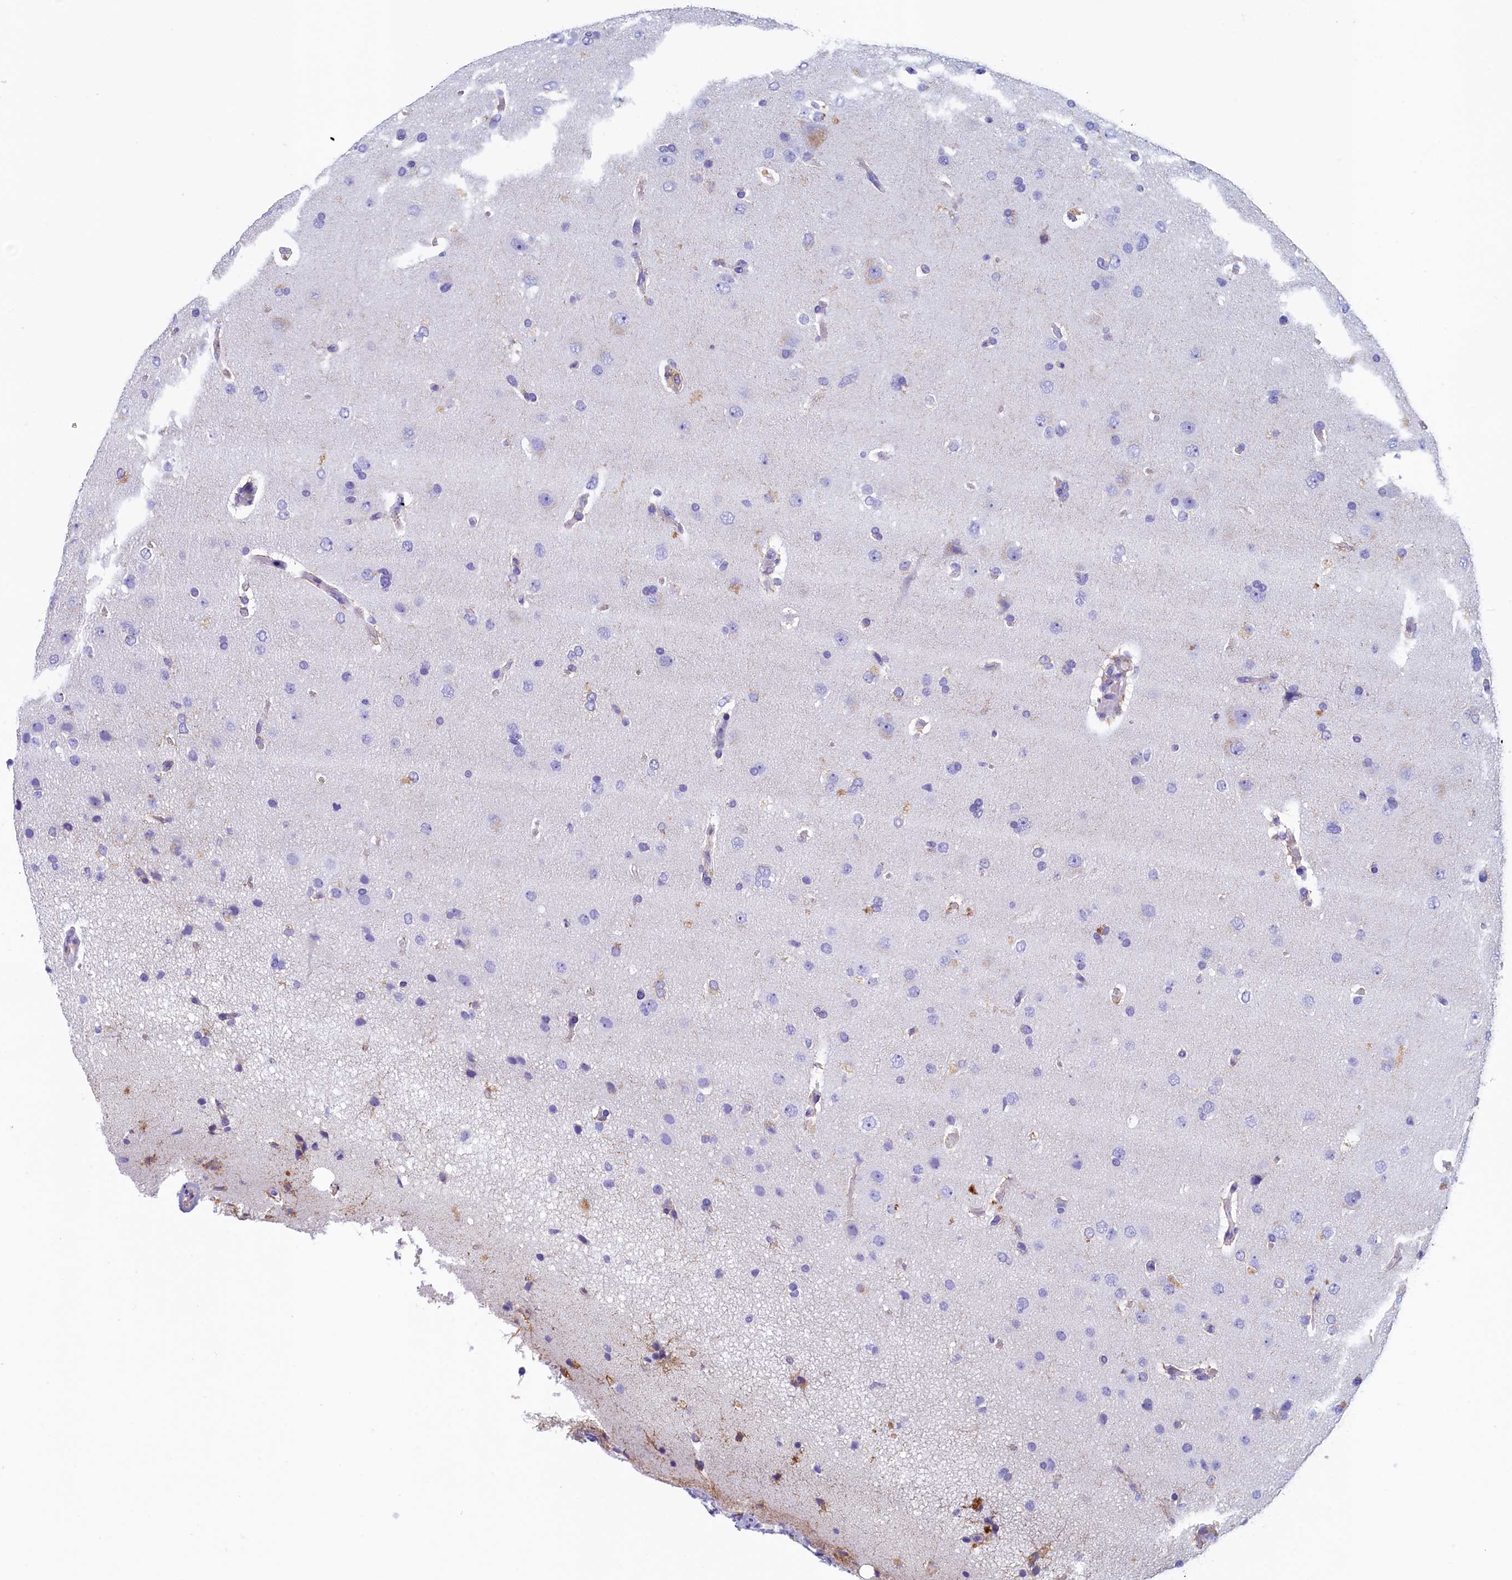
{"staining": {"intensity": "negative", "quantity": "none", "location": "none"}, "tissue": "glioma", "cell_type": "Tumor cells", "image_type": "cancer", "snomed": [{"axis": "morphology", "description": "Glioma, malignant, High grade"}, {"axis": "topography", "description": "Brain"}], "caption": "An immunohistochemistry (IHC) micrograph of glioma is shown. There is no staining in tumor cells of glioma.", "gene": "GUCA1C", "patient": {"sex": "male", "age": 72}}